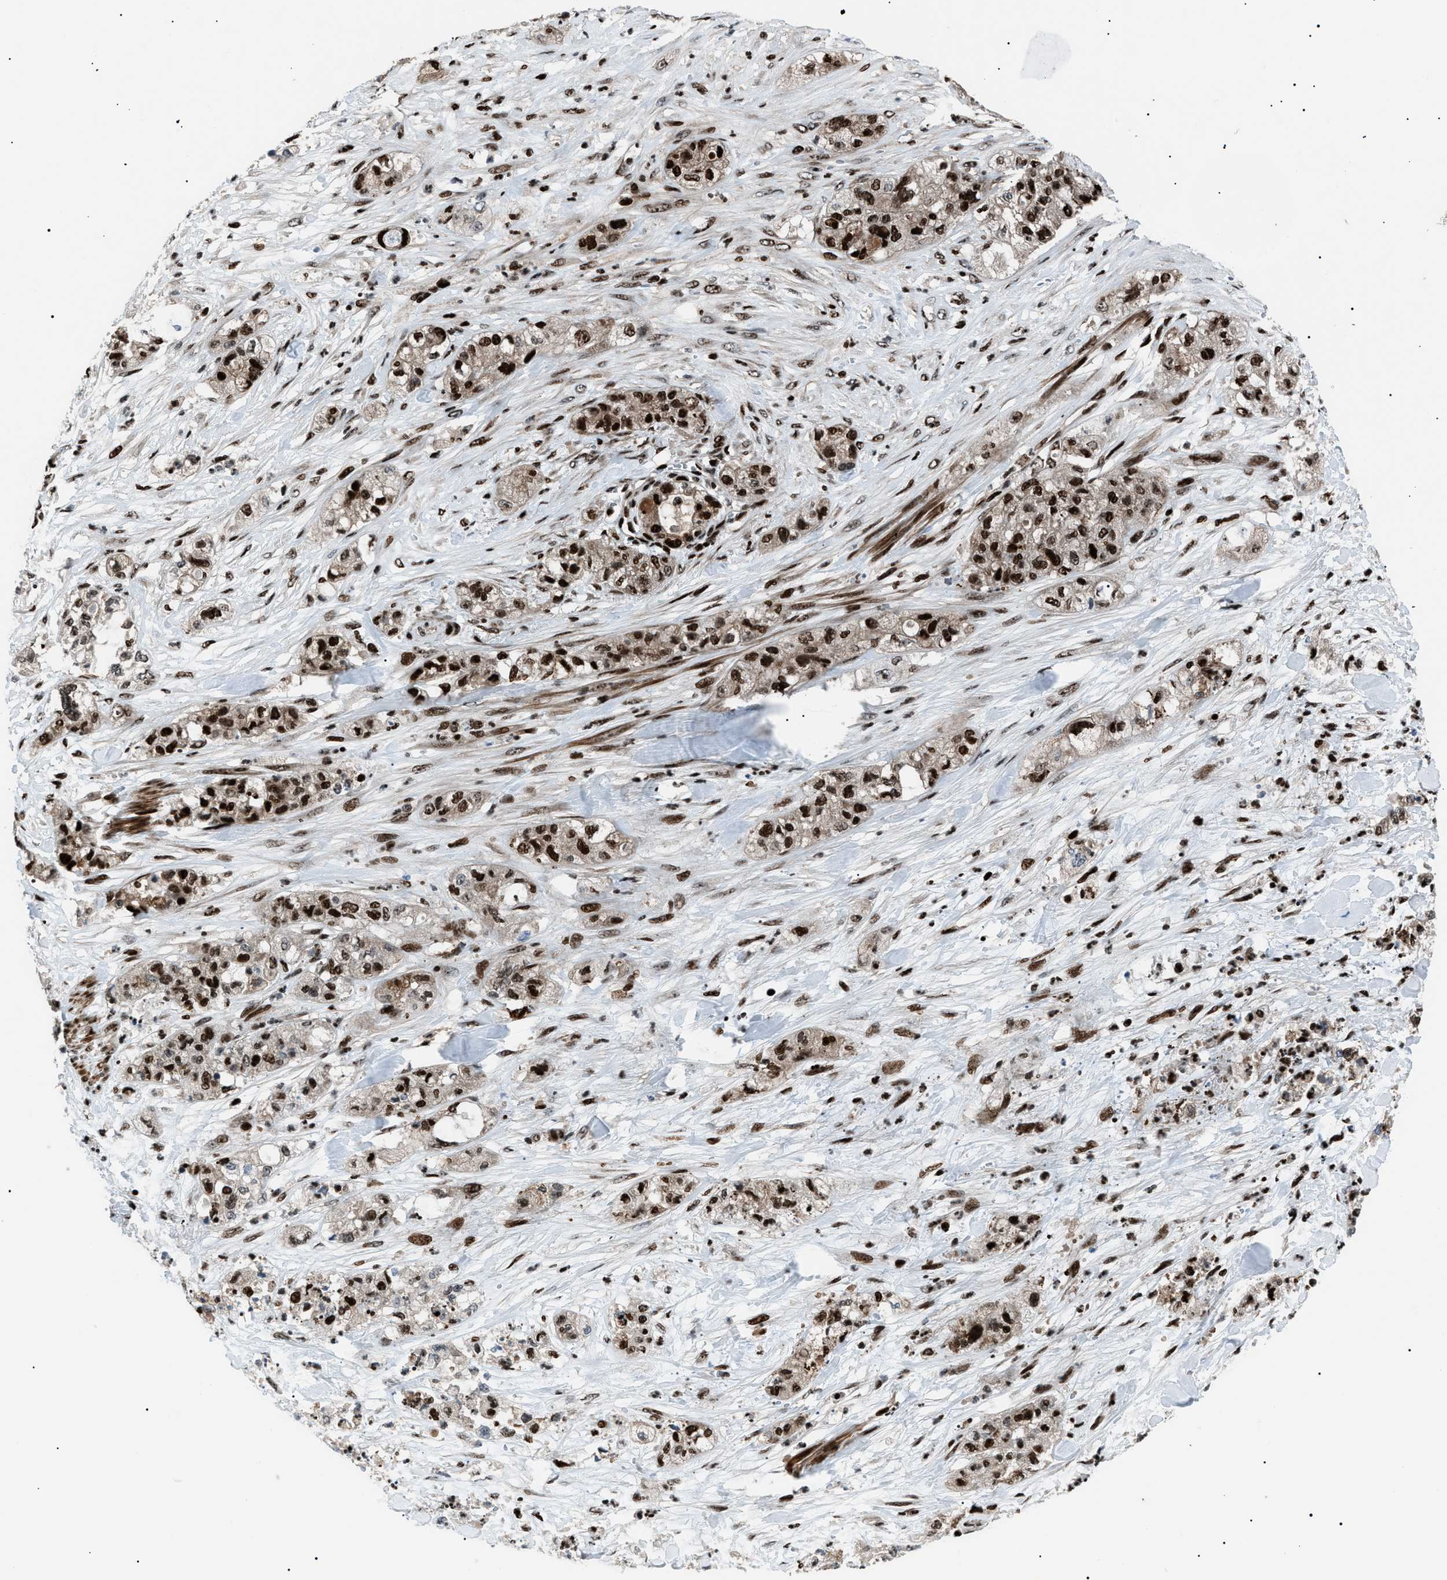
{"staining": {"intensity": "strong", "quantity": ">75%", "location": "nuclear"}, "tissue": "pancreatic cancer", "cell_type": "Tumor cells", "image_type": "cancer", "snomed": [{"axis": "morphology", "description": "Adenocarcinoma, NOS"}, {"axis": "topography", "description": "Pancreas"}], "caption": "Pancreatic adenocarcinoma stained for a protein displays strong nuclear positivity in tumor cells.", "gene": "PRKX", "patient": {"sex": "female", "age": 78}}